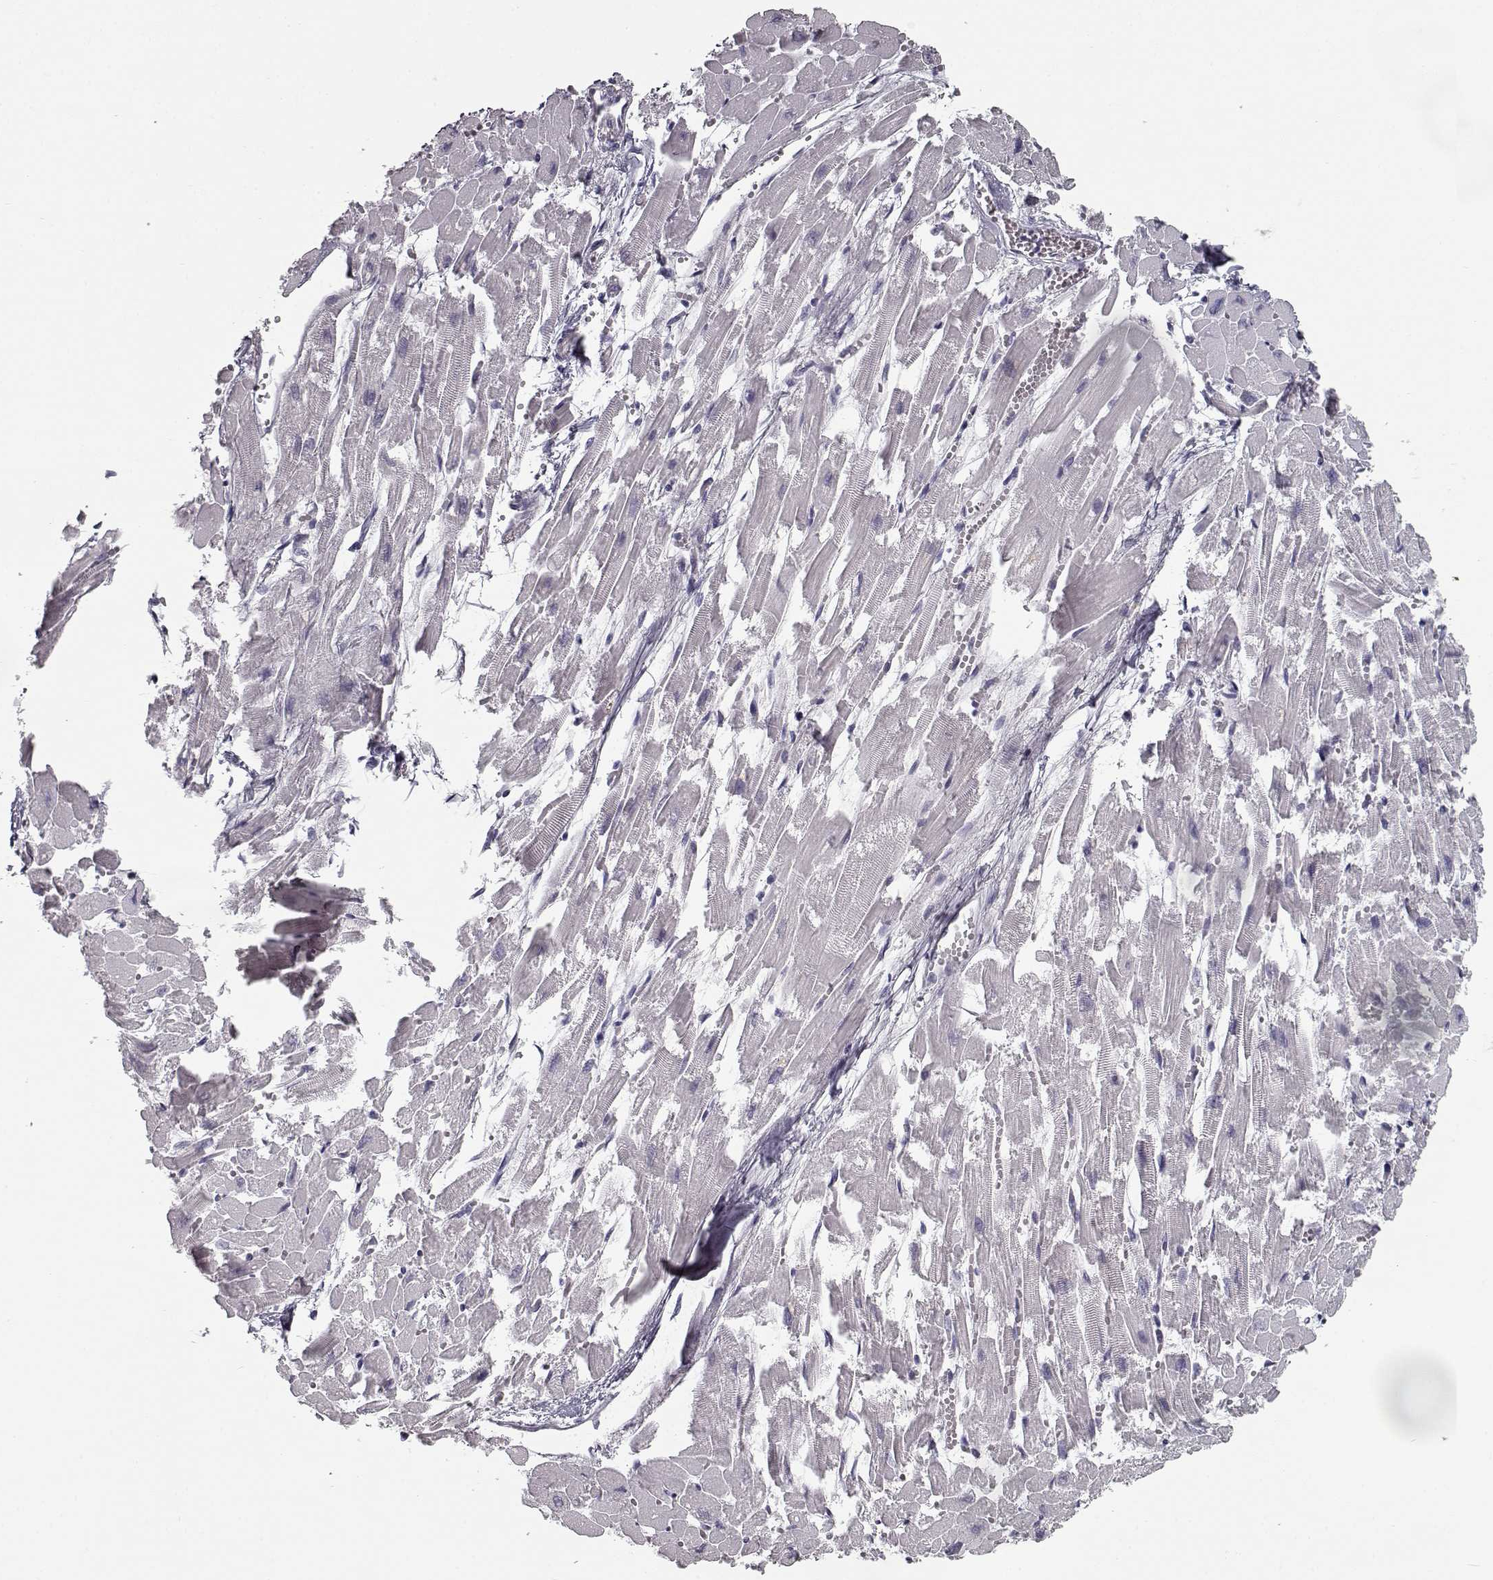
{"staining": {"intensity": "negative", "quantity": "none", "location": "none"}, "tissue": "heart muscle", "cell_type": "Cardiomyocytes", "image_type": "normal", "snomed": [{"axis": "morphology", "description": "Normal tissue, NOS"}, {"axis": "topography", "description": "Heart"}], "caption": "Photomicrograph shows no protein expression in cardiomyocytes of unremarkable heart muscle. Nuclei are stained in blue.", "gene": "SEMG2", "patient": {"sex": "female", "age": 52}}